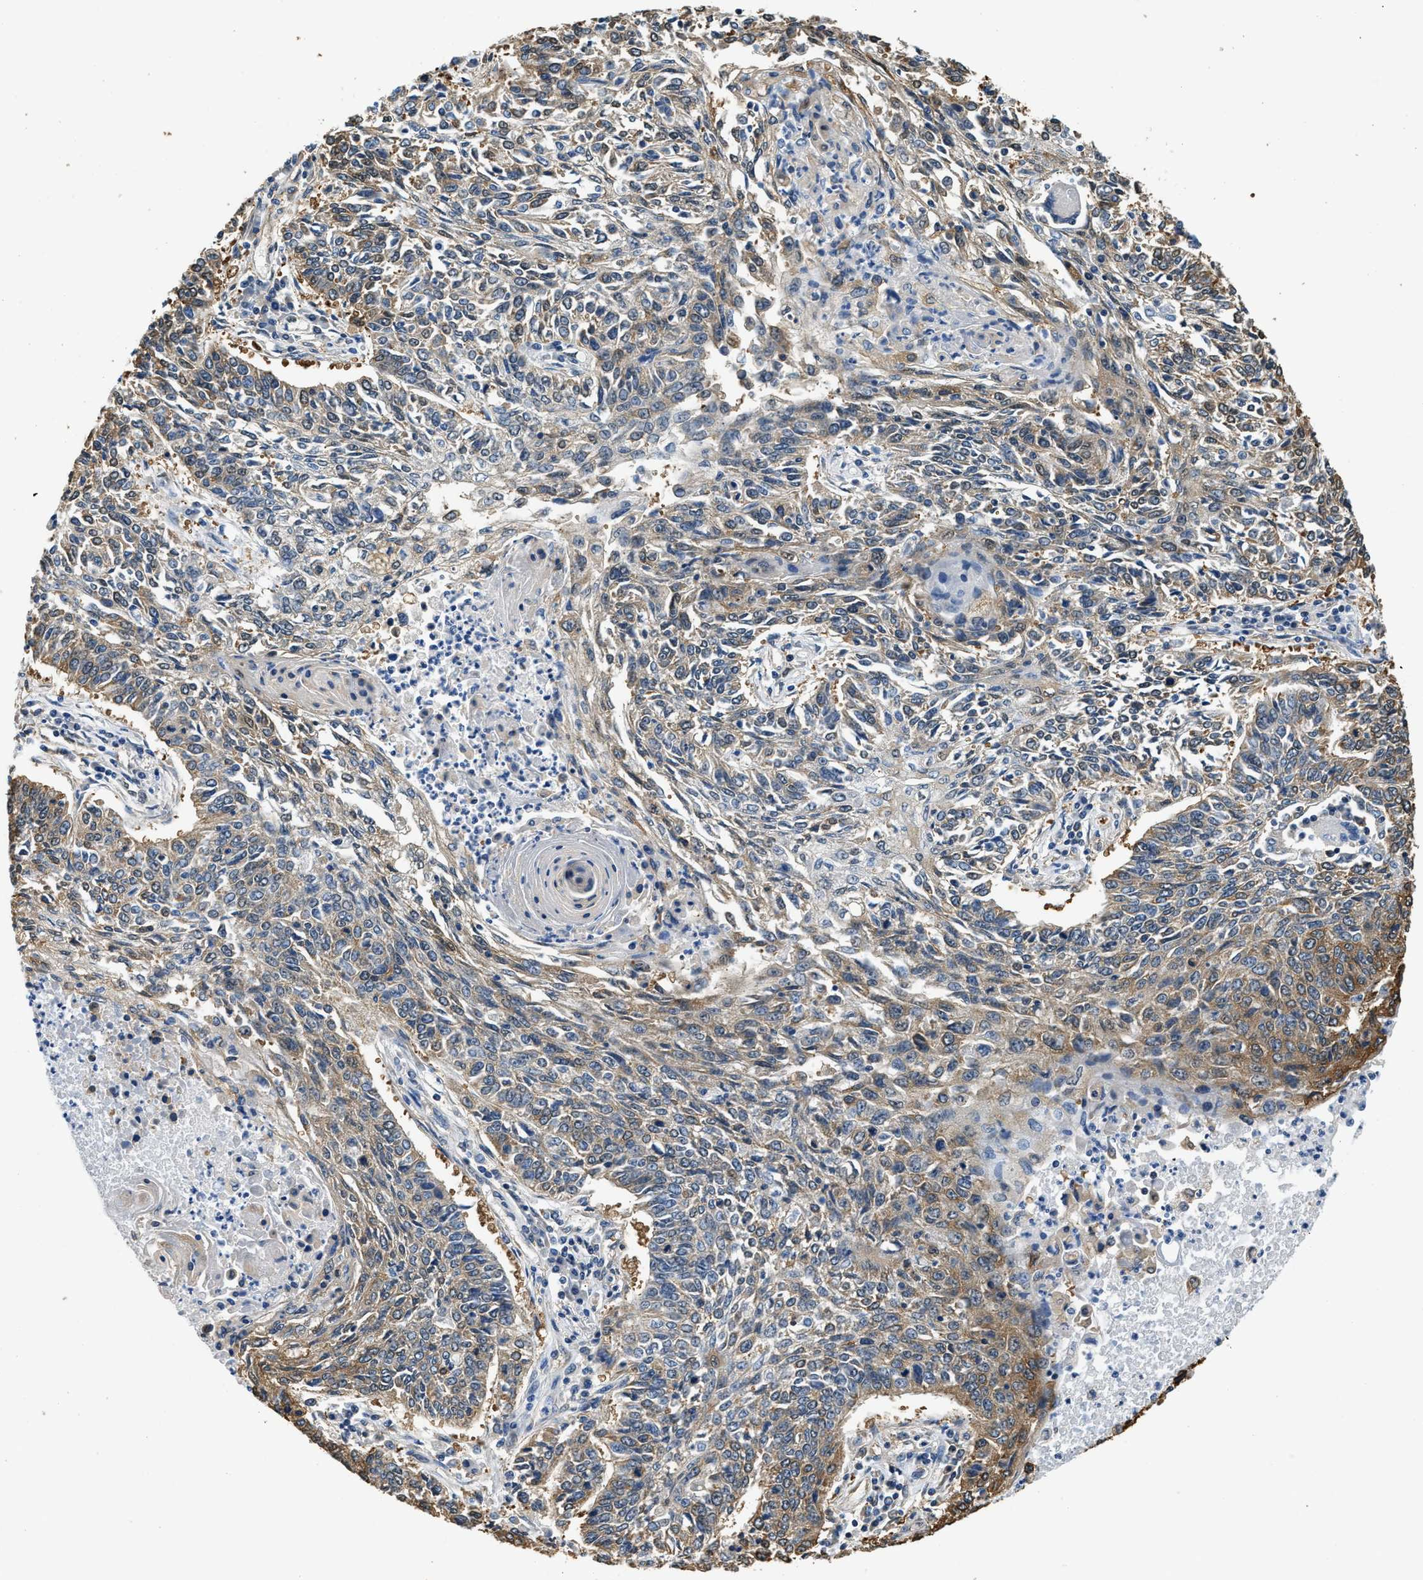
{"staining": {"intensity": "weak", "quantity": "25%-75%", "location": "cytoplasmic/membranous"}, "tissue": "lung cancer", "cell_type": "Tumor cells", "image_type": "cancer", "snomed": [{"axis": "morphology", "description": "Normal tissue, NOS"}, {"axis": "morphology", "description": "Squamous cell carcinoma, NOS"}, {"axis": "topography", "description": "Cartilage tissue"}, {"axis": "topography", "description": "Bronchus"}, {"axis": "topography", "description": "Lung"}], "caption": "High-magnification brightfield microscopy of lung squamous cell carcinoma stained with DAB (brown) and counterstained with hematoxylin (blue). tumor cells exhibit weak cytoplasmic/membranous staining is present in about25%-75% of cells. Immunohistochemistry (ihc) stains the protein in brown and the nuclei are stained blue.", "gene": "PPP2R1B", "patient": {"sex": "female", "age": 49}}